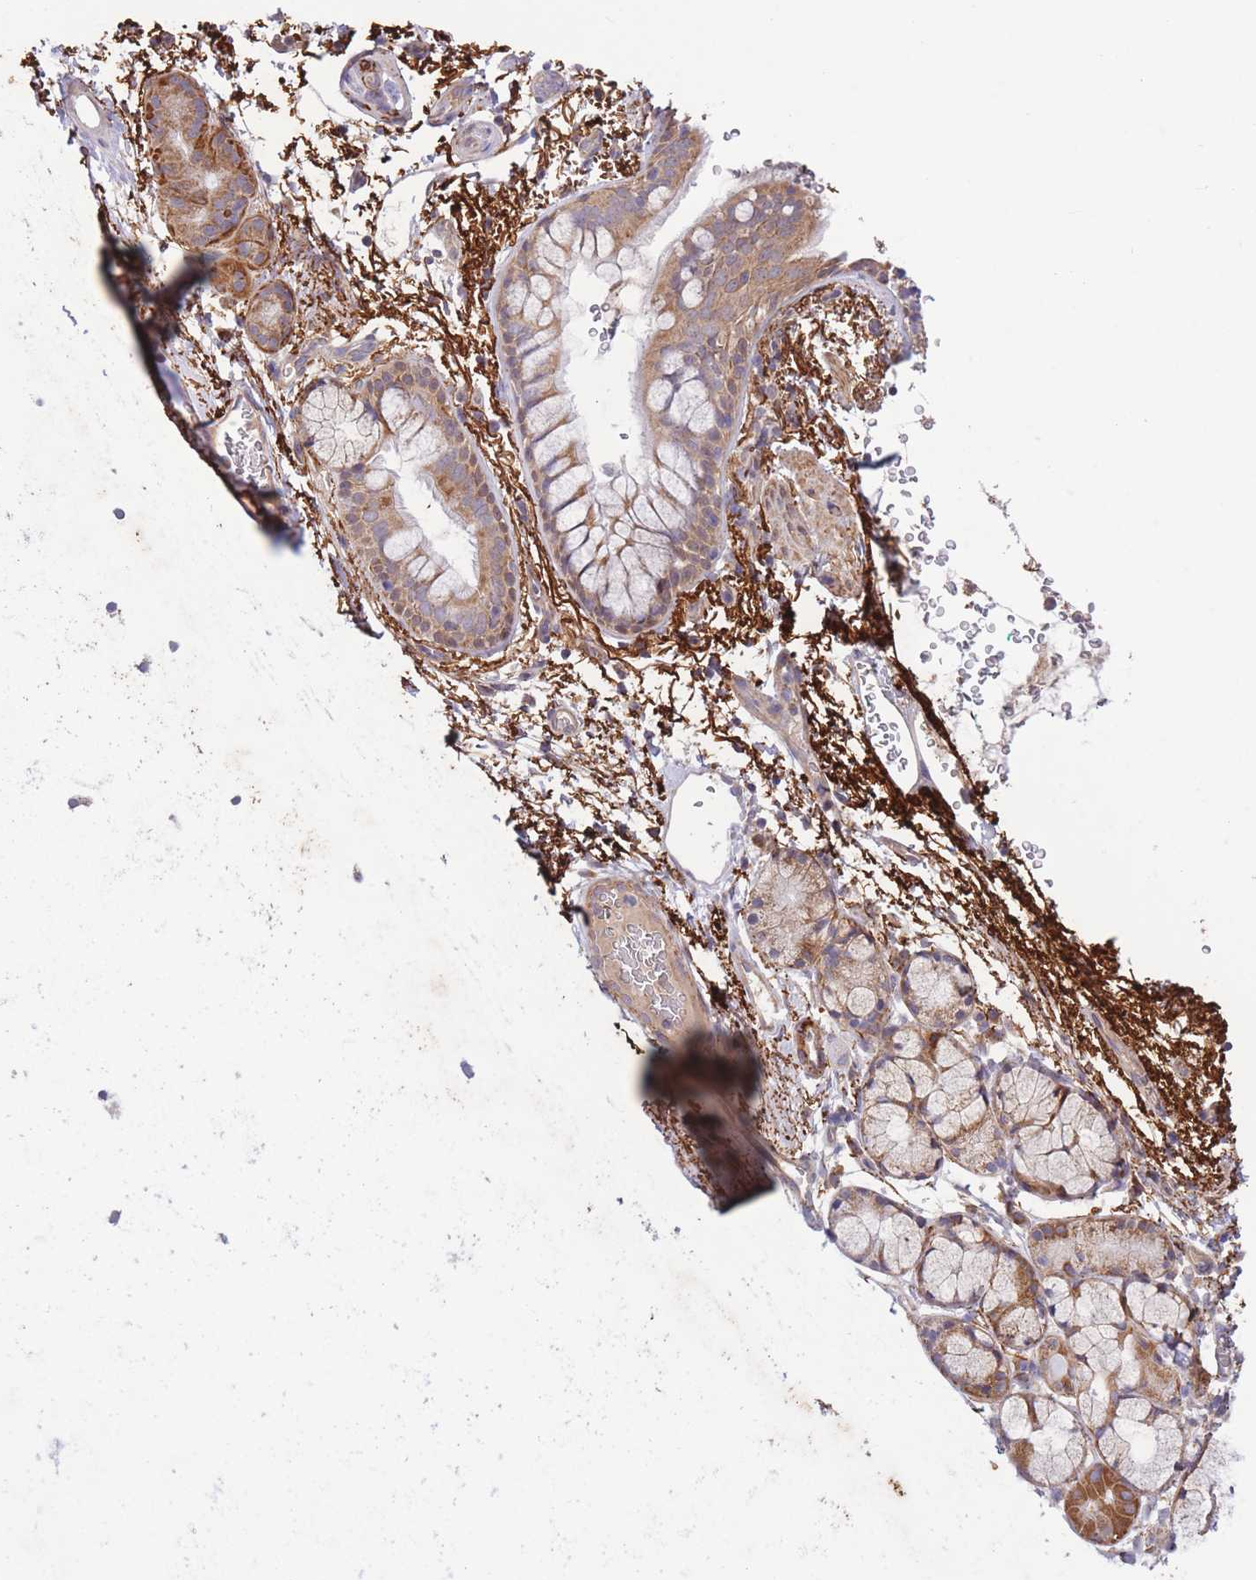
{"staining": {"intensity": "negative", "quantity": "none", "location": "none"}, "tissue": "soft tissue", "cell_type": "Fibroblasts", "image_type": "normal", "snomed": [{"axis": "morphology", "description": "Normal tissue, NOS"}, {"axis": "topography", "description": "Cartilage tissue"}, {"axis": "topography", "description": "Bronchus"}], "caption": "There is no significant staining in fibroblasts of soft tissue.", "gene": "ATP13A2", "patient": {"sex": "female", "age": 72}}